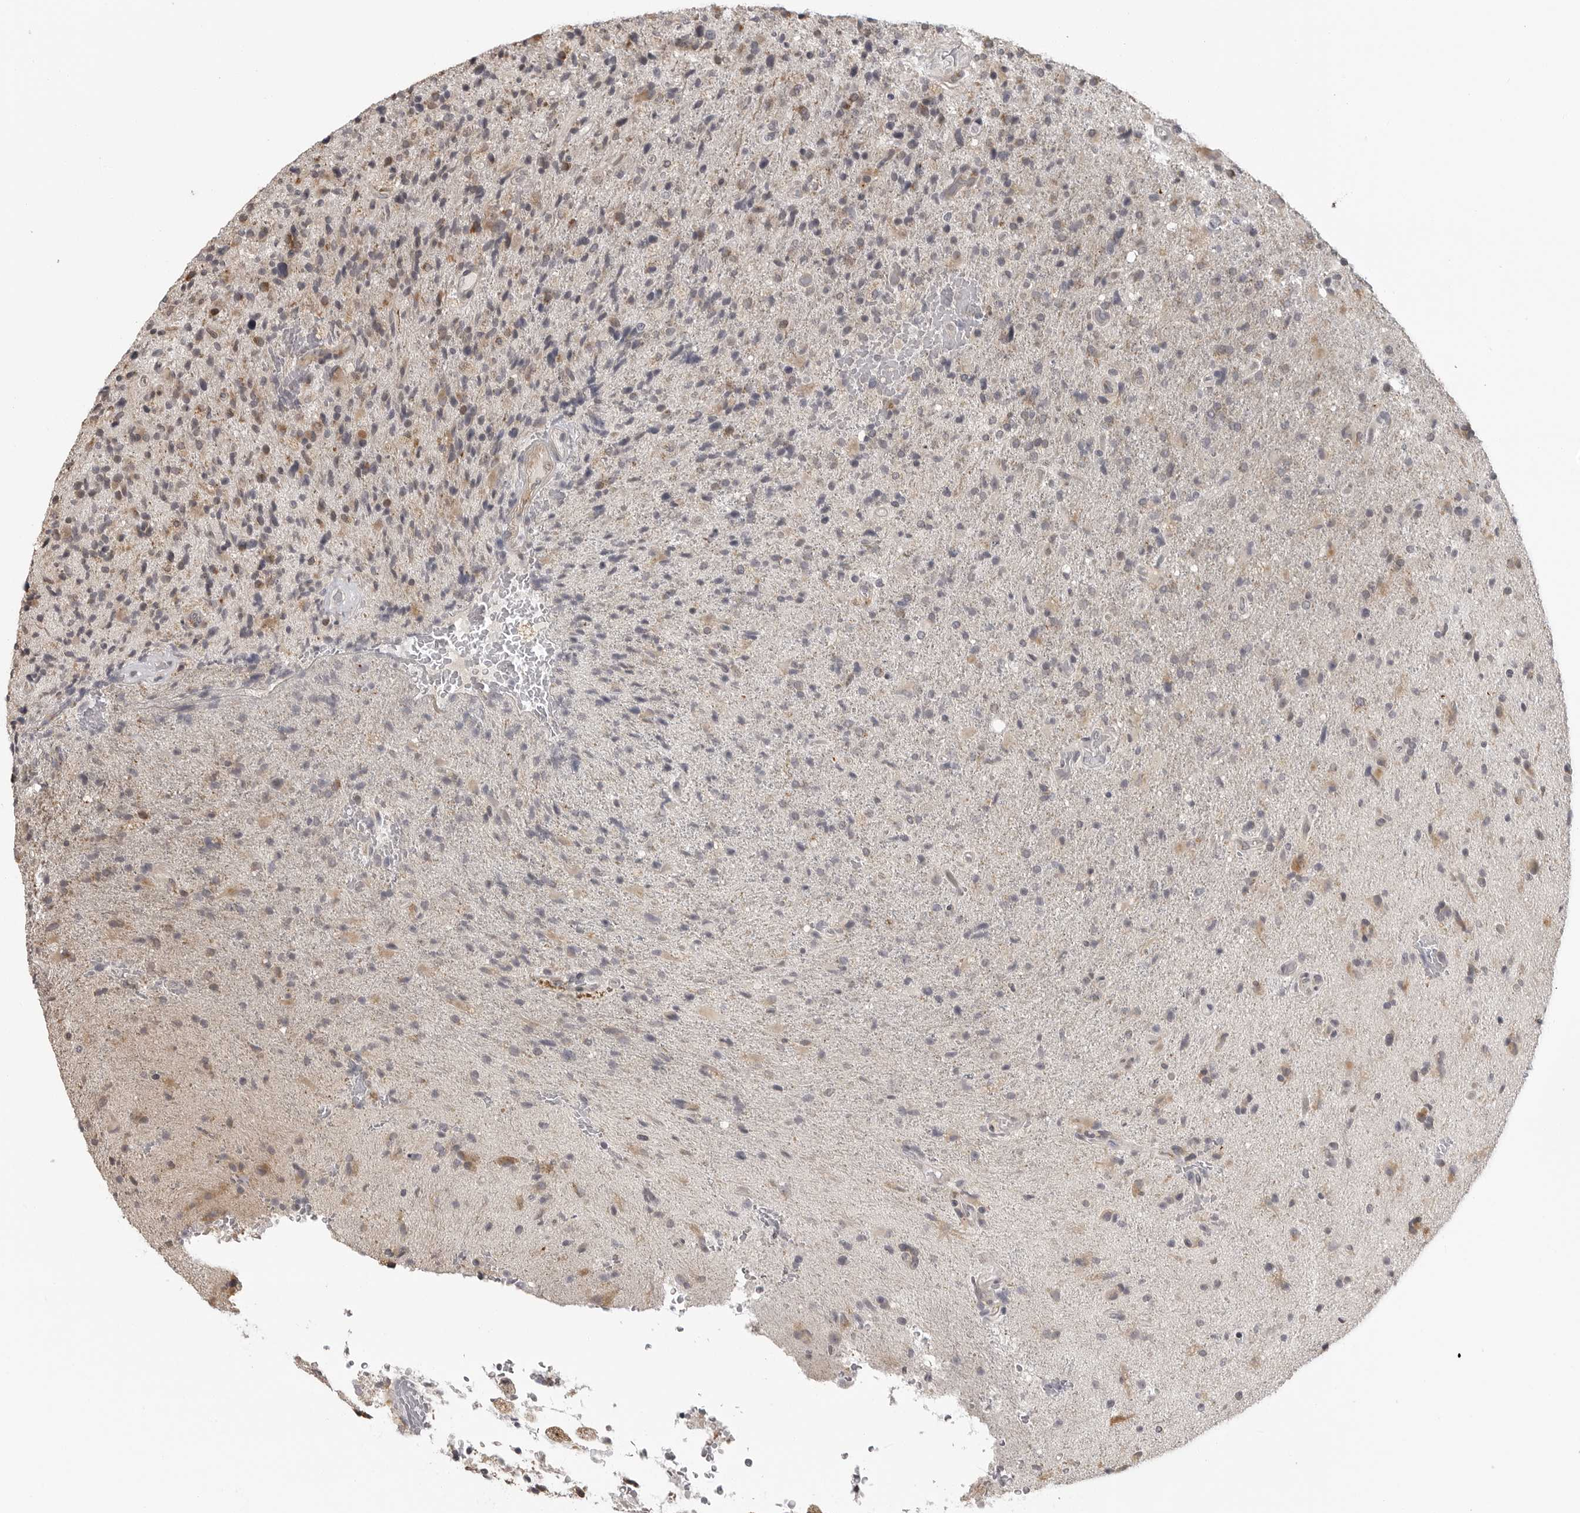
{"staining": {"intensity": "weak", "quantity": "<25%", "location": "cytoplasmic/membranous"}, "tissue": "glioma", "cell_type": "Tumor cells", "image_type": "cancer", "snomed": [{"axis": "morphology", "description": "Glioma, malignant, High grade"}, {"axis": "topography", "description": "Brain"}], "caption": "High power microscopy histopathology image of an immunohistochemistry histopathology image of glioma, revealing no significant expression in tumor cells. Brightfield microscopy of immunohistochemistry stained with DAB (brown) and hematoxylin (blue), captured at high magnification.", "gene": "IDO1", "patient": {"sex": "male", "age": 72}}